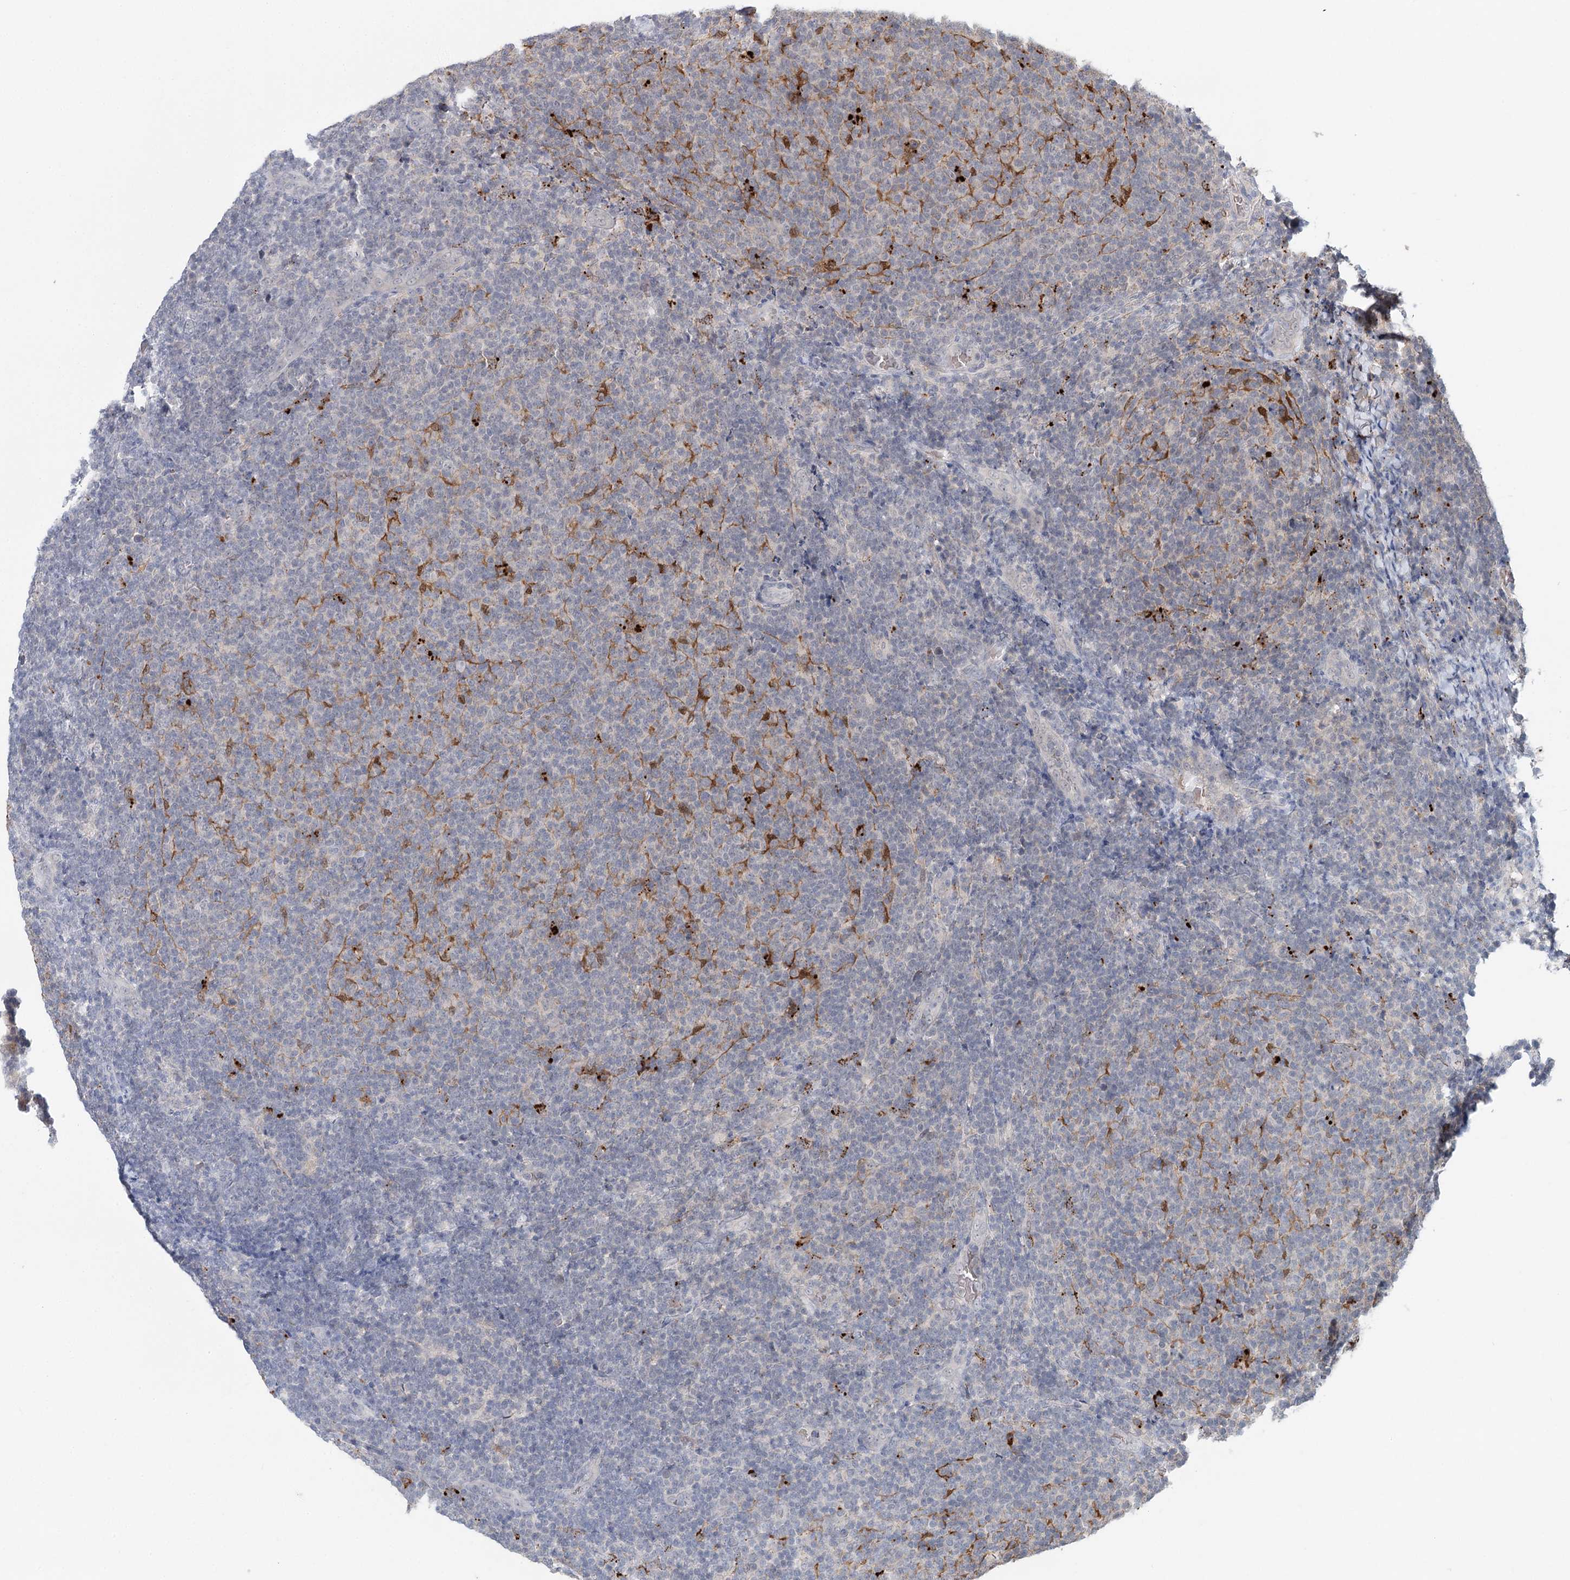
{"staining": {"intensity": "negative", "quantity": "none", "location": "none"}, "tissue": "lymphoma", "cell_type": "Tumor cells", "image_type": "cancer", "snomed": [{"axis": "morphology", "description": "Malignant lymphoma, non-Hodgkin's type, Low grade"}, {"axis": "topography", "description": "Lymph node"}], "caption": "An immunohistochemistry (IHC) micrograph of malignant lymphoma, non-Hodgkin's type (low-grade) is shown. There is no staining in tumor cells of malignant lymphoma, non-Hodgkin's type (low-grade).", "gene": "FBXO7", "patient": {"sex": "male", "age": 66}}